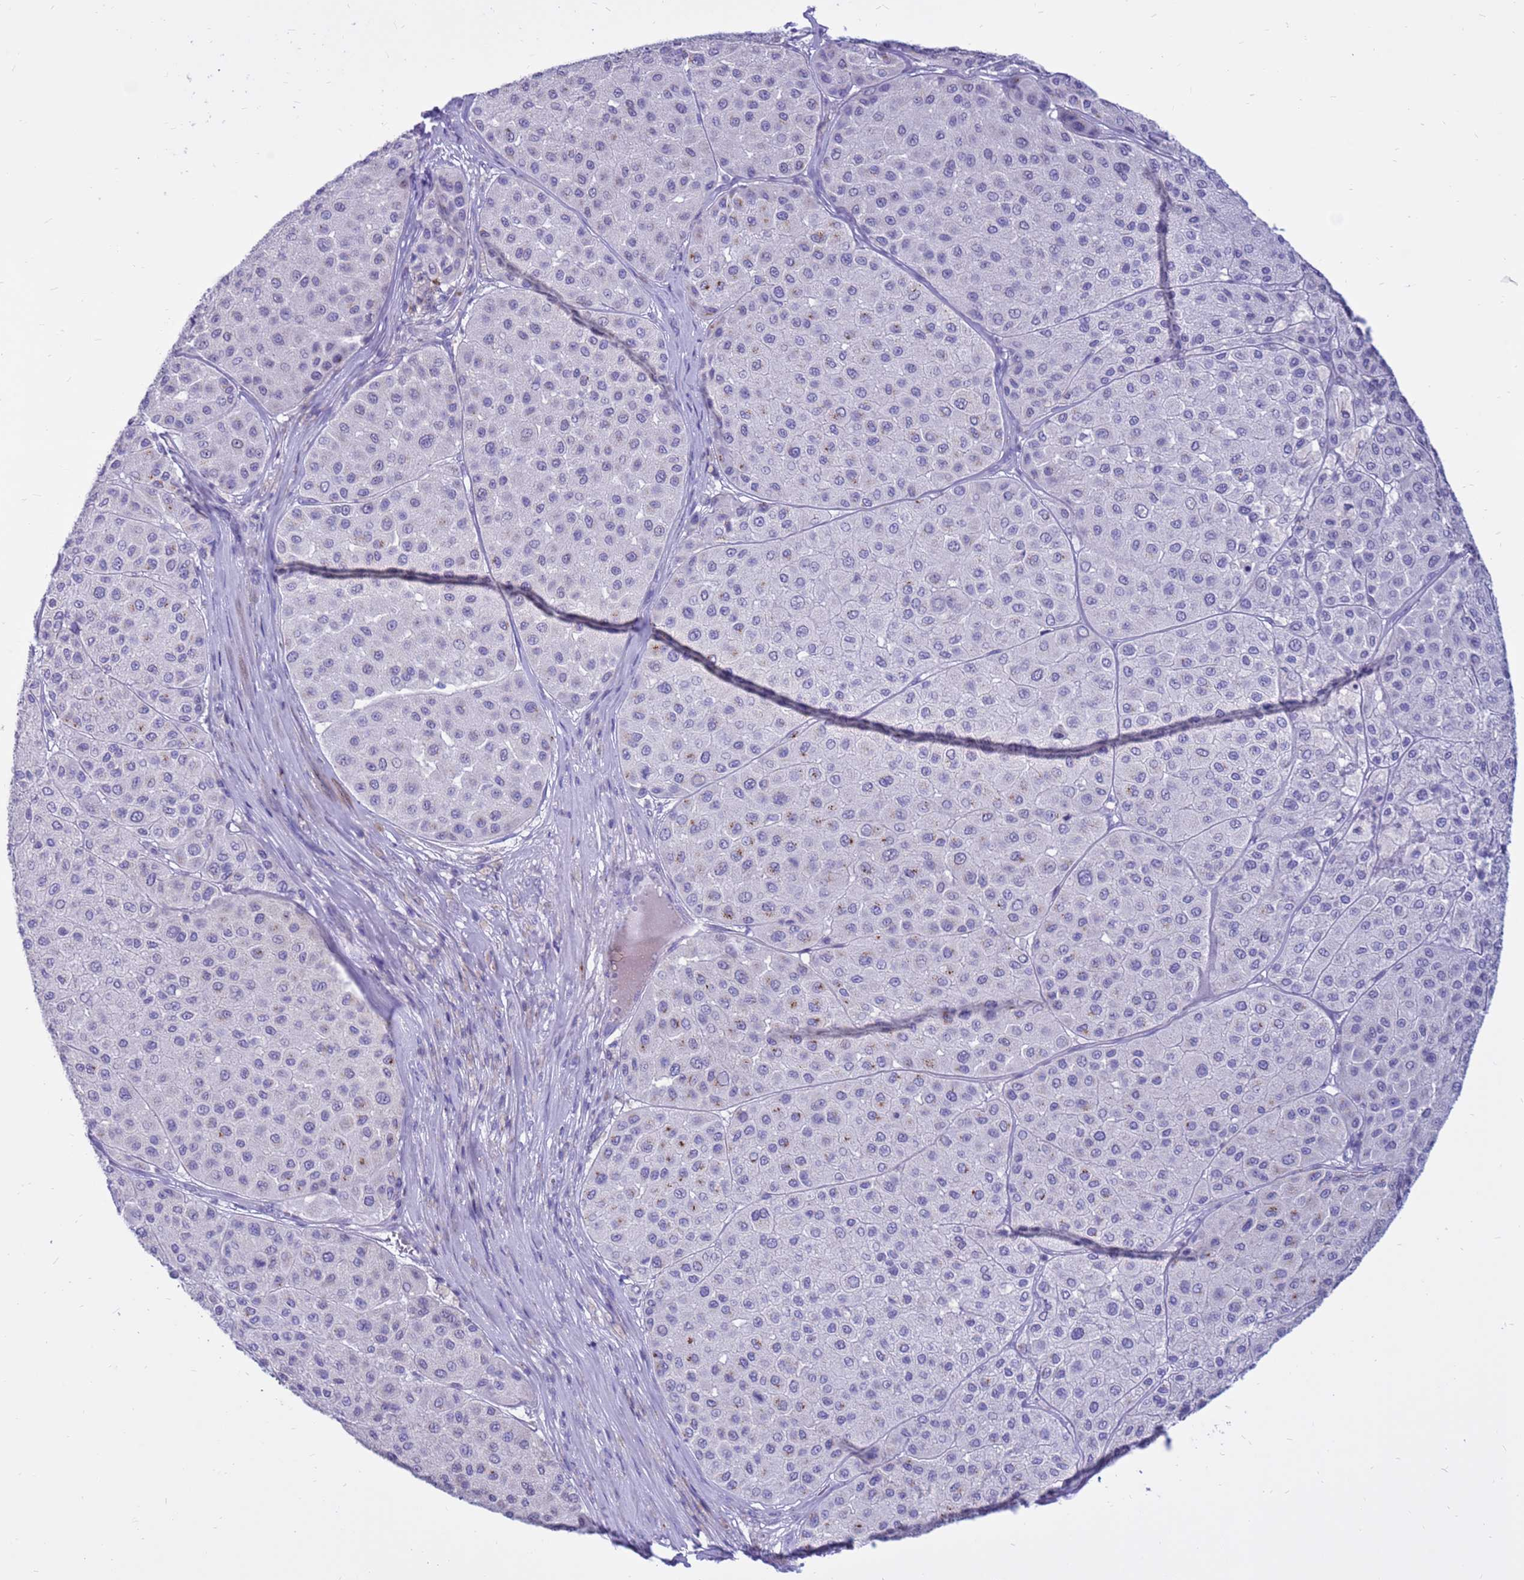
{"staining": {"intensity": "moderate", "quantity": "<25%", "location": "cytoplasmic/membranous"}, "tissue": "melanoma", "cell_type": "Tumor cells", "image_type": "cancer", "snomed": [{"axis": "morphology", "description": "Malignant melanoma, Metastatic site"}, {"axis": "topography", "description": "Smooth muscle"}], "caption": "Immunohistochemical staining of melanoma shows moderate cytoplasmic/membranous protein positivity in approximately <25% of tumor cells.", "gene": "PDE10A", "patient": {"sex": "male", "age": 41}}